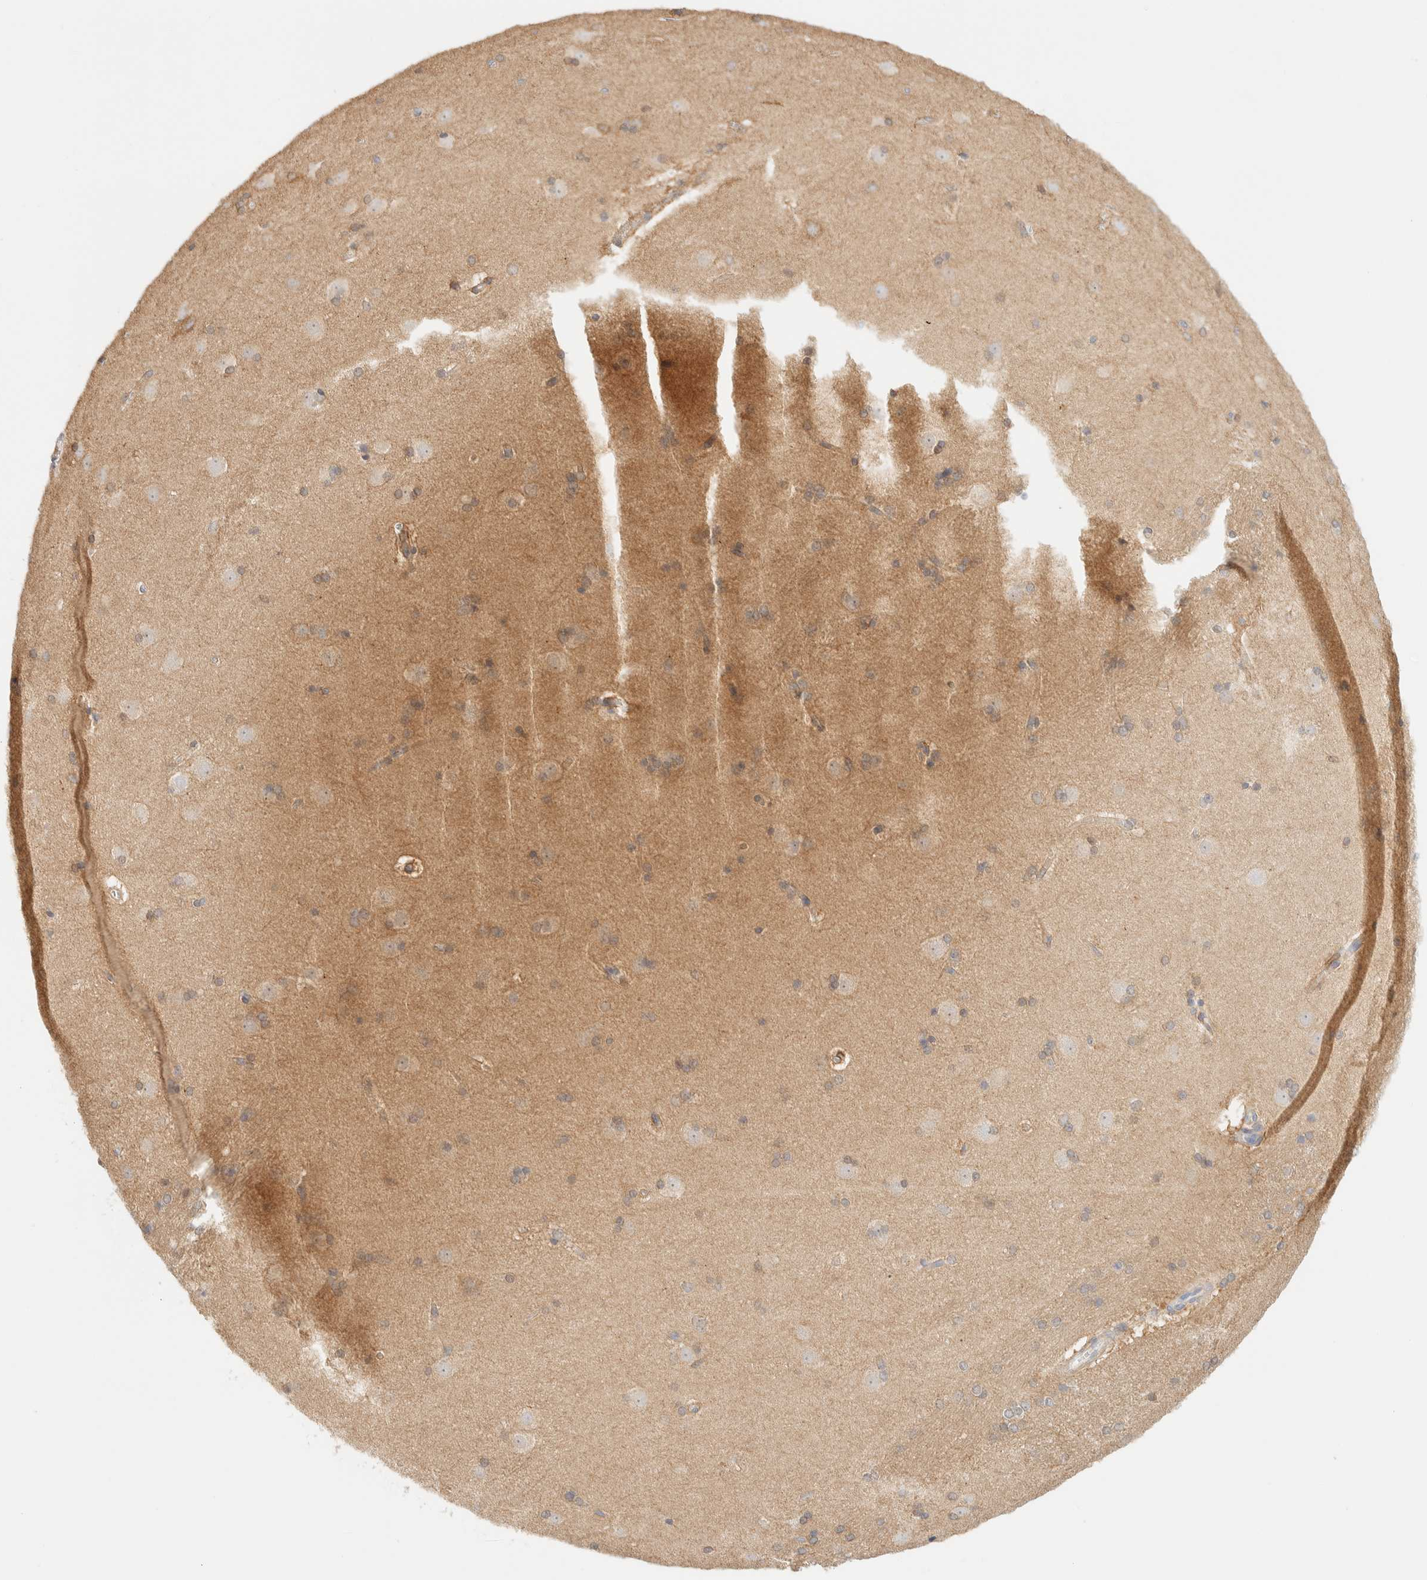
{"staining": {"intensity": "weak", "quantity": ">75%", "location": "cytoplasmic/membranous"}, "tissue": "caudate", "cell_type": "Glial cells", "image_type": "normal", "snomed": [{"axis": "morphology", "description": "Normal tissue, NOS"}, {"axis": "topography", "description": "Lateral ventricle wall"}], "caption": "Glial cells exhibit weak cytoplasmic/membranous staining in about >75% of cells in normal caudate. The staining was performed using DAB to visualize the protein expression in brown, while the nuclei were stained in blue with hematoxylin (Magnification: 20x).", "gene": "NT5C", "patient": {"sex": "female", "age": 19}}